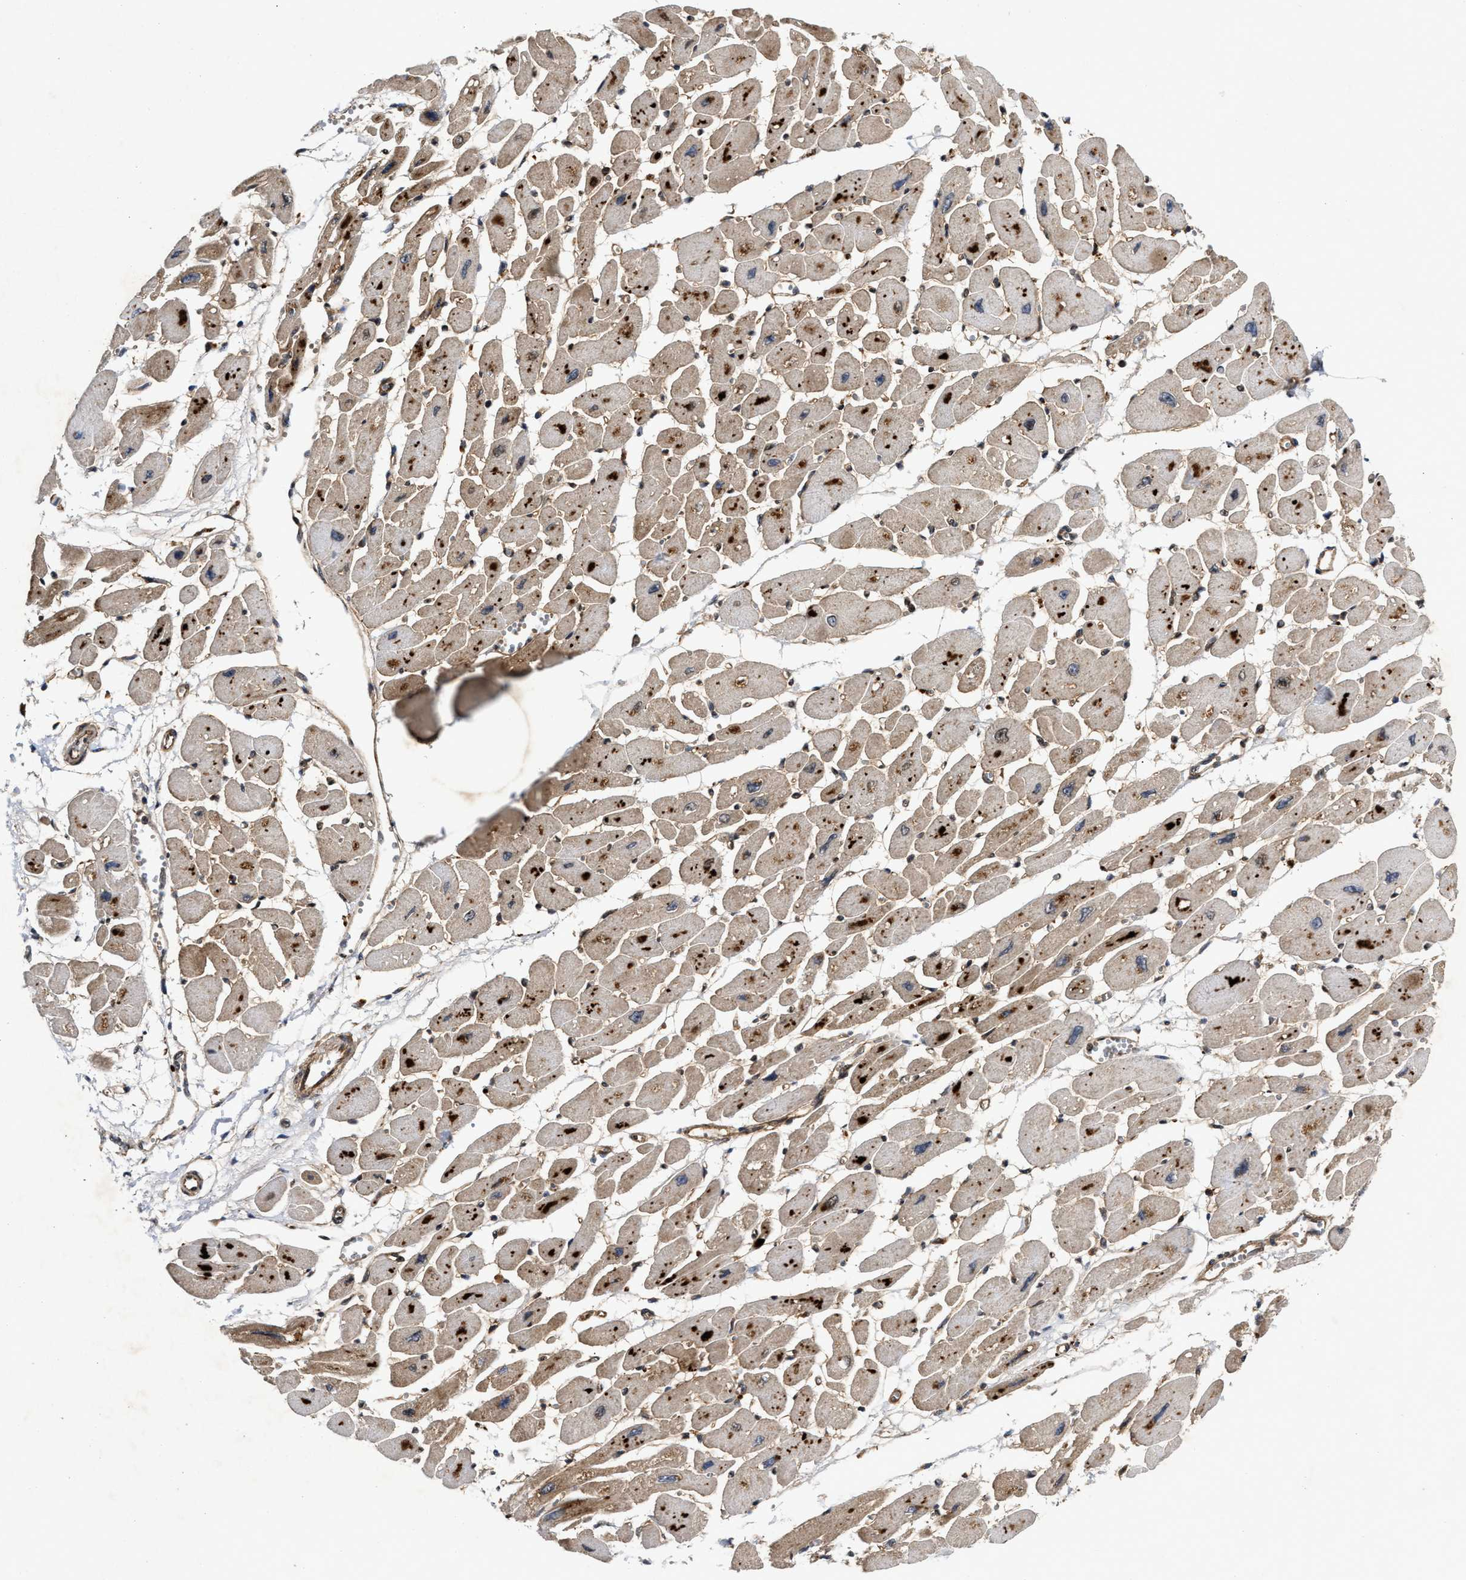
{"staining": {"intensity": "moderate", "quantity": ">75%", "location": "cytoplasmic/membranous"}, "tissue": "heart muscle", "cell_type": "Cardiomyocytes", "image_type": "normal", "snomed": [{"axis": "morphology", "description": "Normal tissue, NOS"}, {"axis": "topography", "description": "Heart"}], "caption": "Moderate cytoplasmic/membranous expression for a protein is appreciated in approximately >75% of cardiomyocytes of normal heart muscle using immunohistochemistry.", "gene": "CFLAR", "patient": {"sex": "female", "age": 54}}